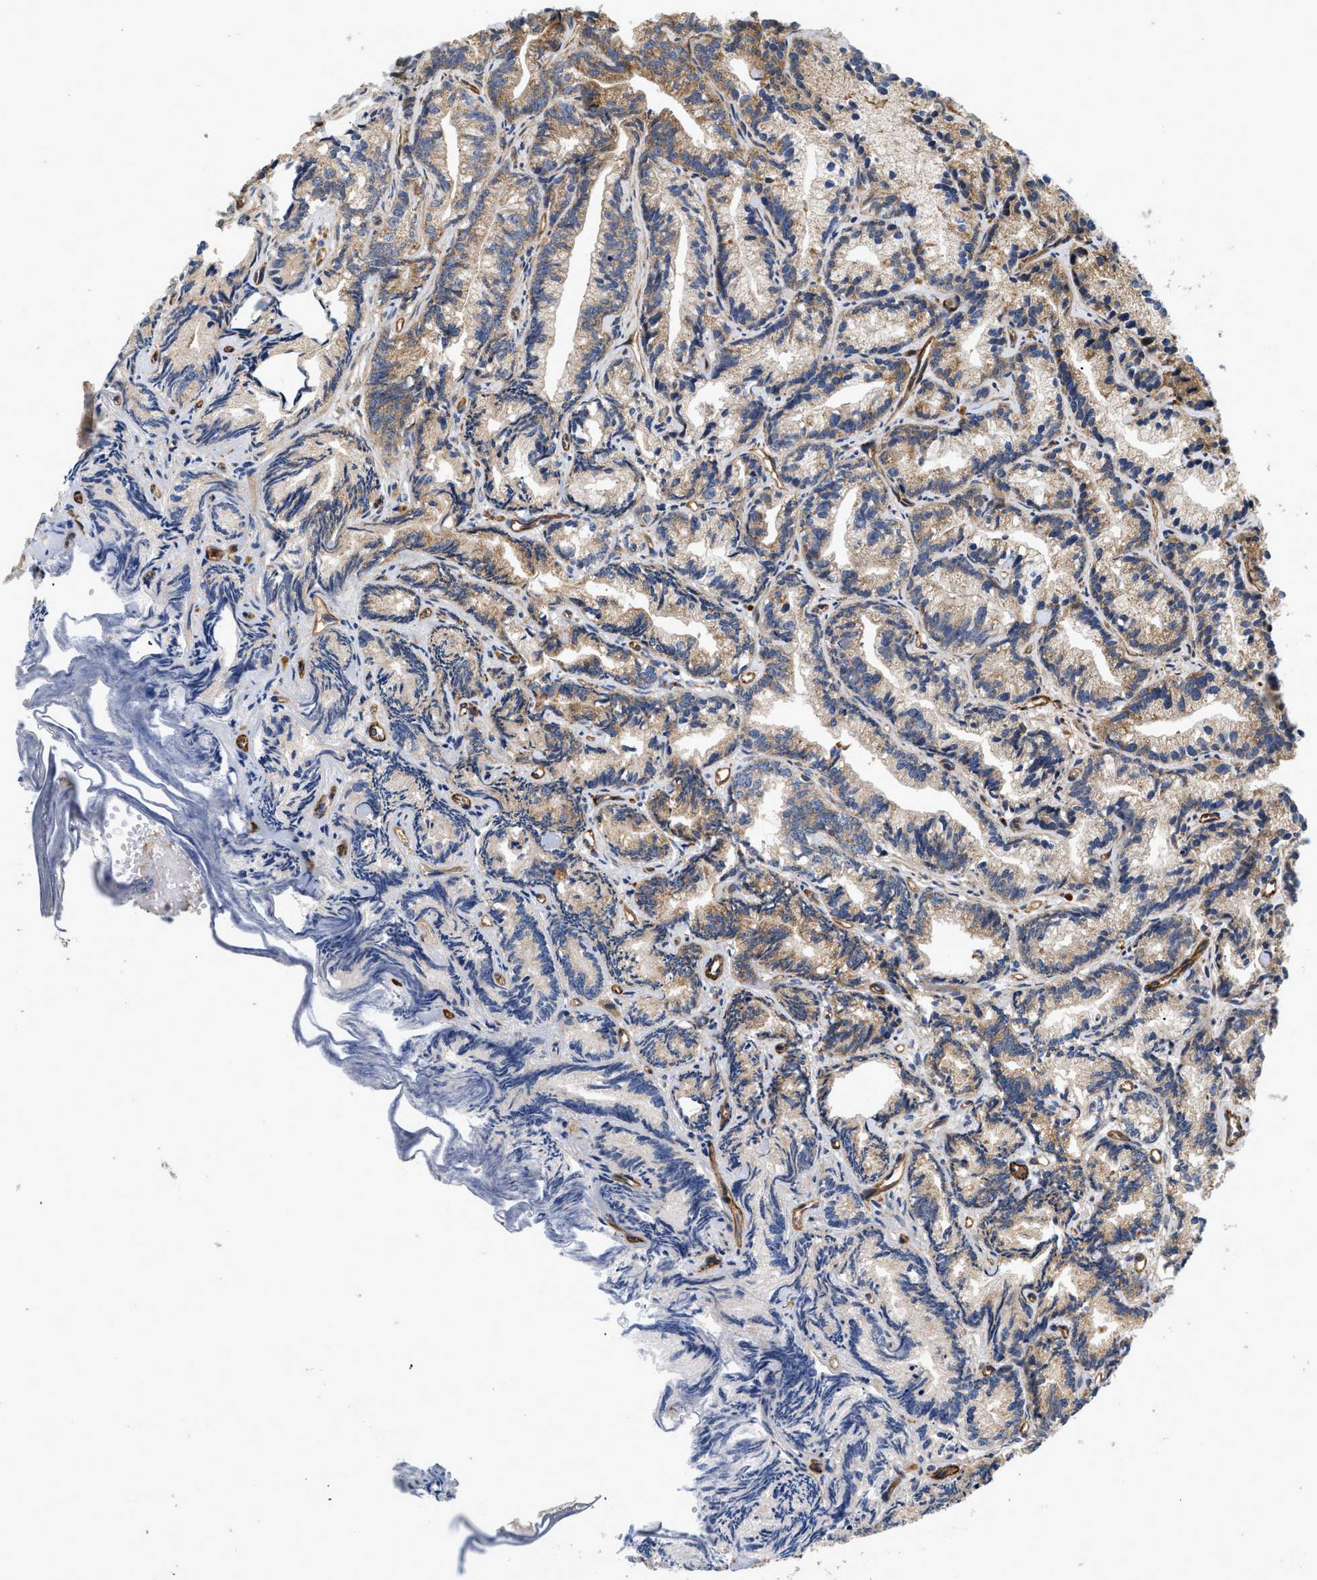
{"staining": {"intensity": "moderate", "quantity": "25%-75%", "location": "cytoplasmic/membranous"}, "tissue": "prostate cancer", "cell_type": "Tumor cells", "image_type": "cancer", "snomed": [{"axis": "morphology", "description": "Adenocarcinoma, Low grade"}, {"axis": "topography", "description": "Prostate"}], "caption": "Protein expression analysis of prostate low-grade adenocarcinoma displays moderate cytoplasmic/membranous positivity in about 25%-75% of tumor cells. (DAB (3,3'-diaminobenzidine) IHC with brightfield microscopy, high magnification).", "gene": "NME6", "patient": {"sex": "male", "age": 89}}